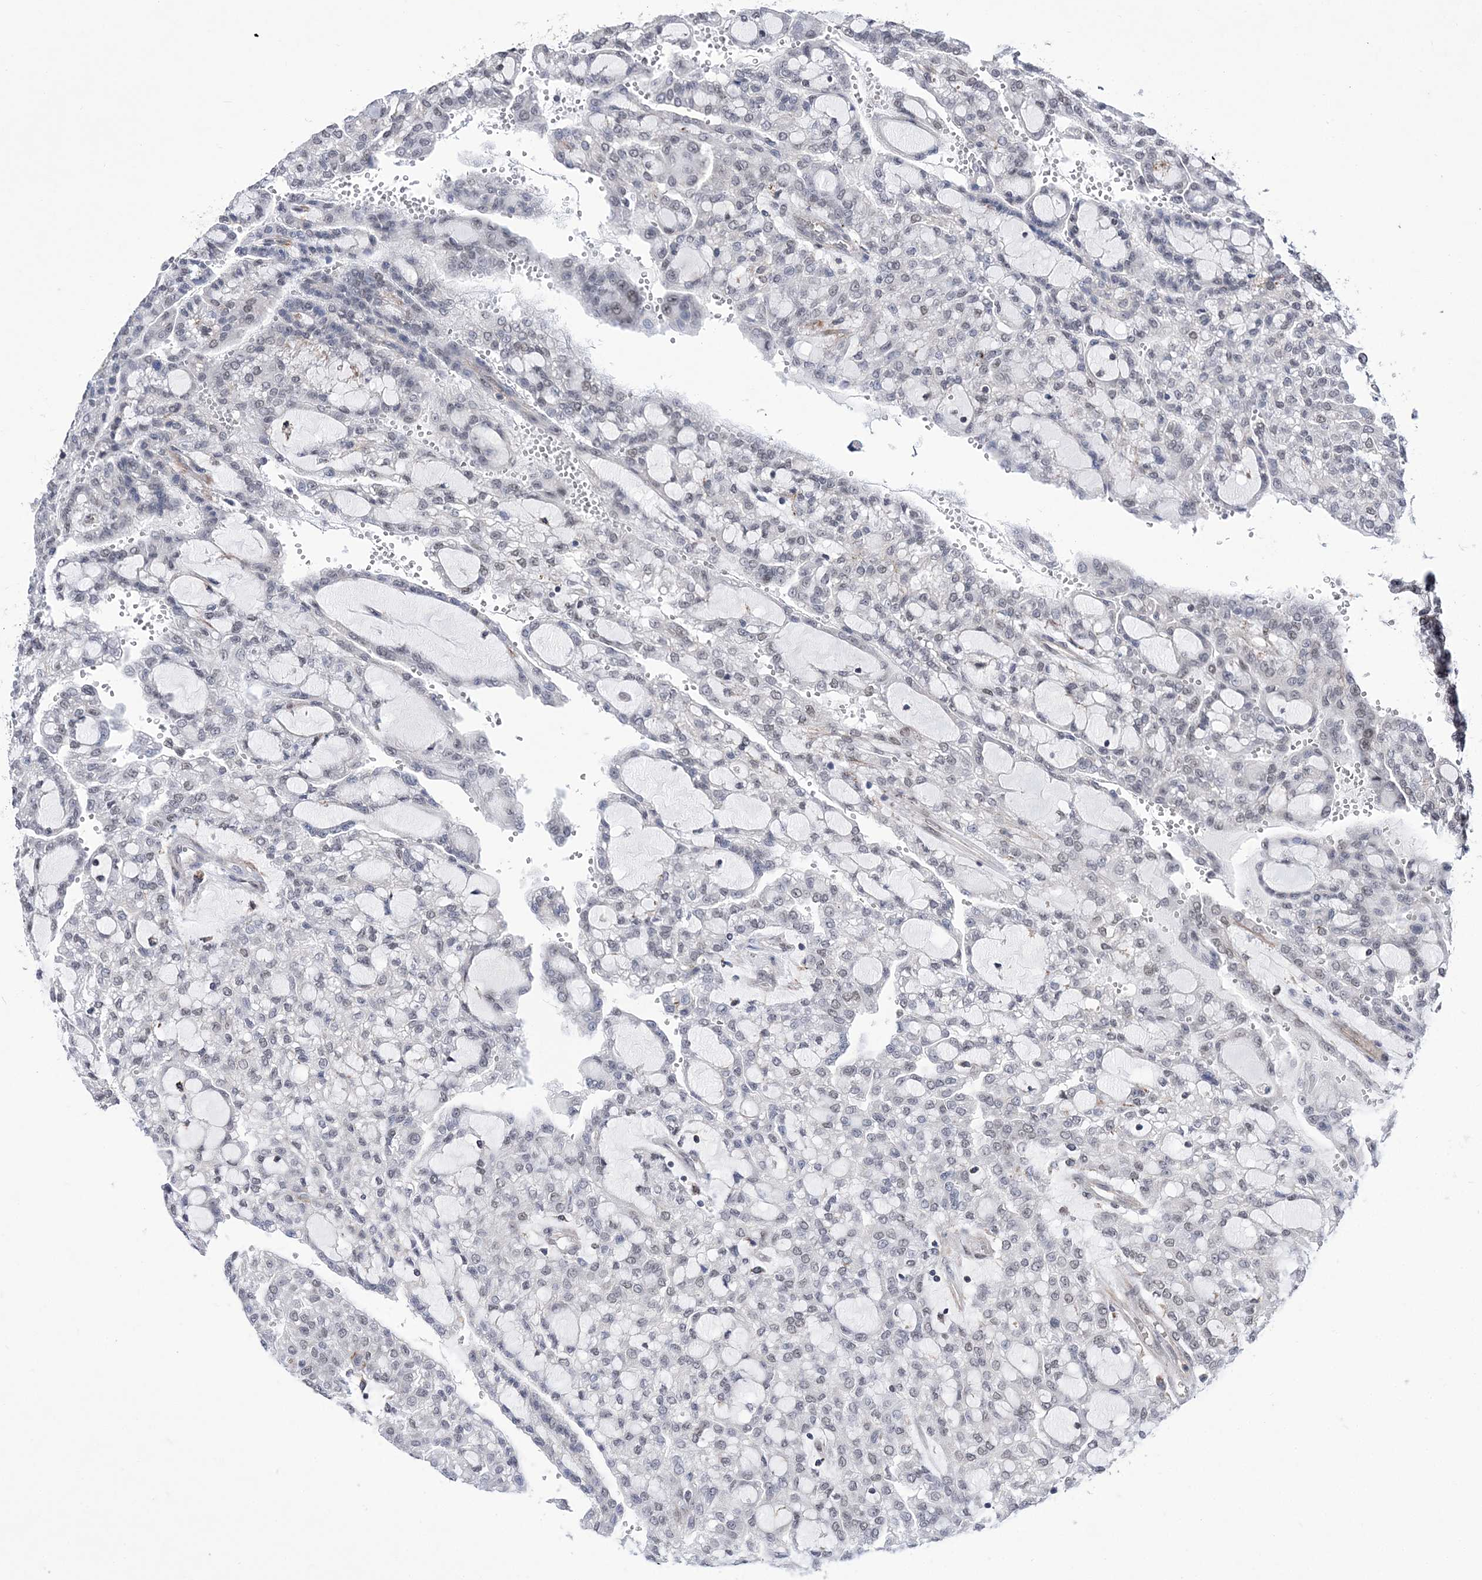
{"staining": {"intensity": "negative", "quantity": "none", "location": "none"}, "tissue": "renal cancer", "cell_type": "Tumor cells", "image_type": "cancer", "snomed": [{"axis": "morphology", "description": "Adenocarcinoma, NOS"}, {"axis": "topography", "description": "Kidney"}], "caption": "Immunohistochemistry (IHC) micrograph of renal adenocarcinoma stained for a protein (brown), which displays no staining in tumor cells.", "gene": "BOD1L1", "patient": {"sex": "male", "age": 63}}